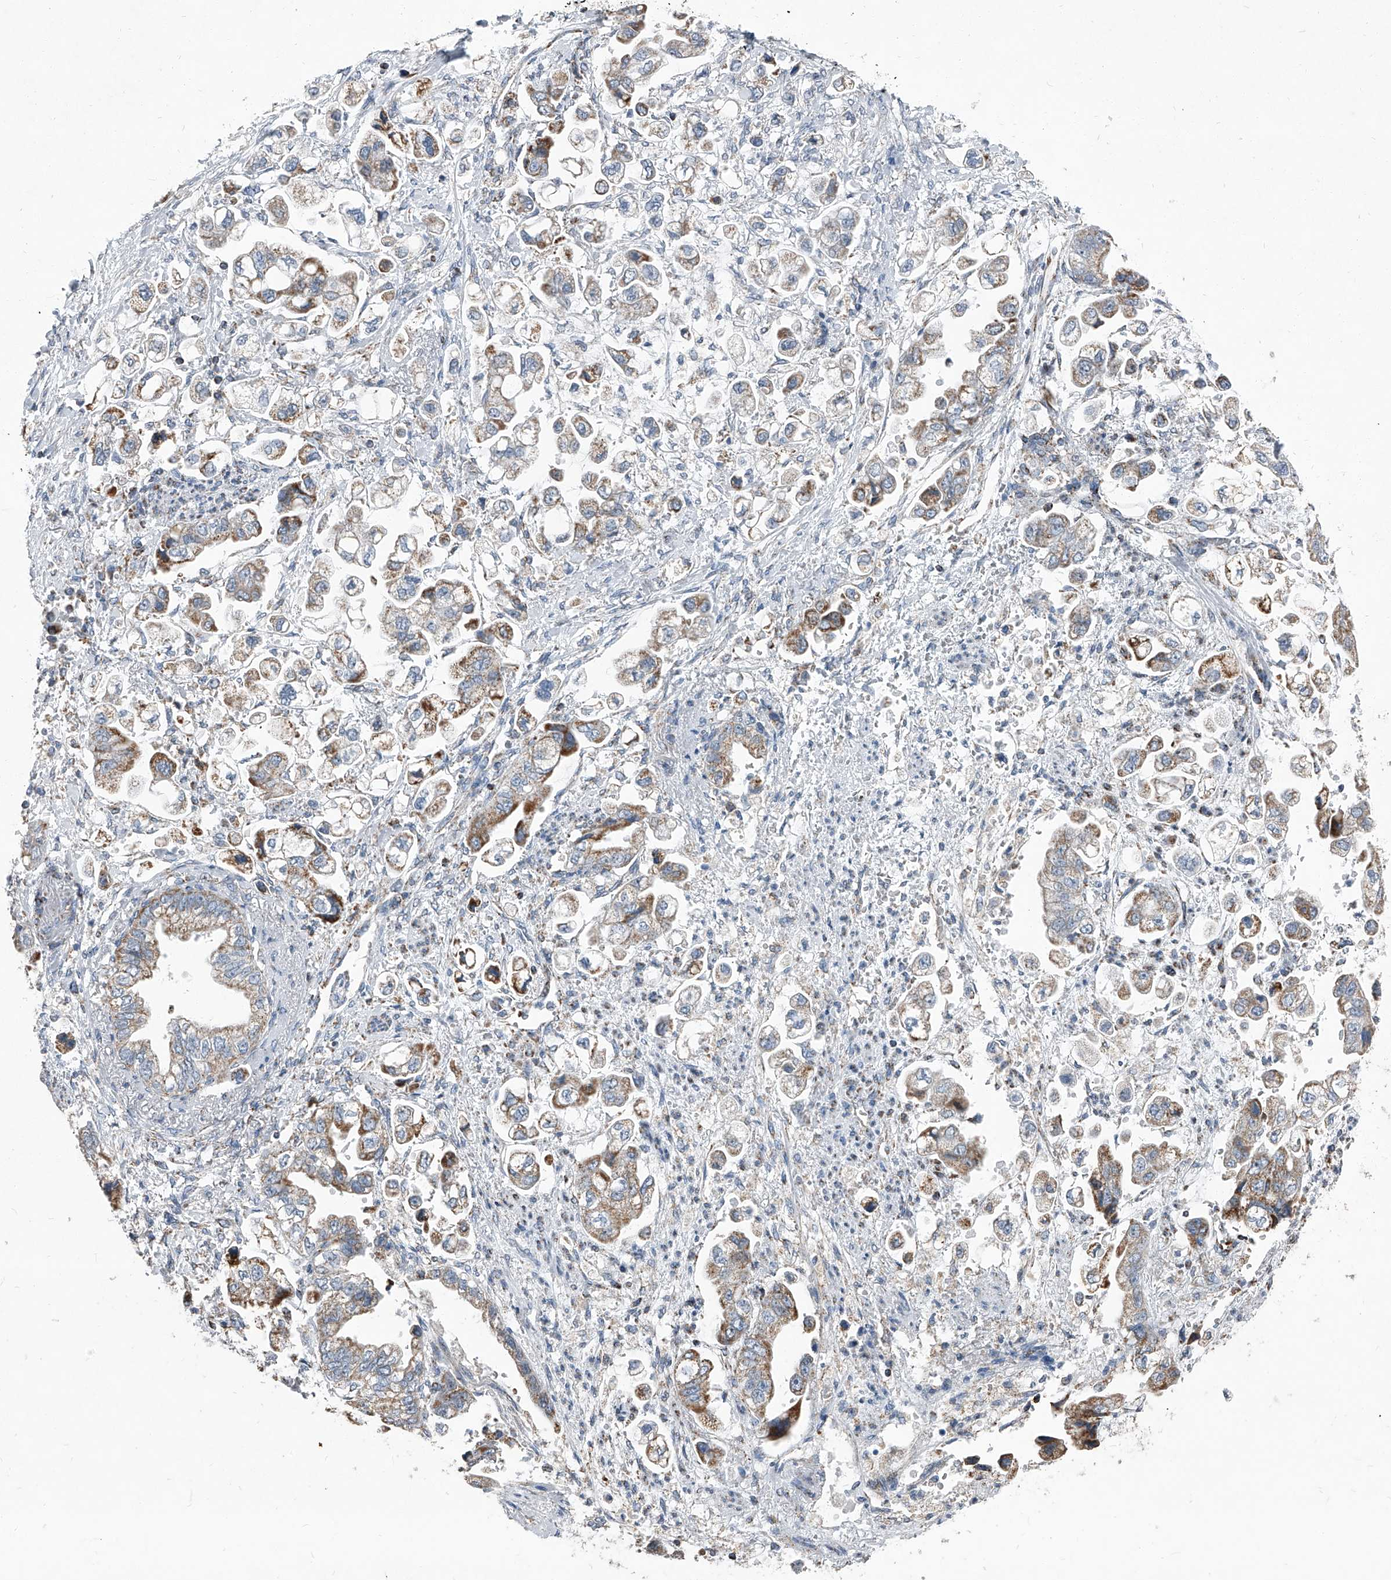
{"staining": {"intensity": "moderate", "quantity": ">75%", "location": "cytoplasmic/membranous"}, "tissue": "stomach cancer", "cell_type": "Tumor cells", "image_type": "cancer", "snomed": [{"axis": "morphology", "description": "Adenocarcinoma, NOS"}, {"axis": "topography", "description": "Stomach"}], "caption": "High-magnification brightfield microscopy of adenocarcinoma (stomach) stained with DAB (brown) and counterstained with hematoxylin (blue). tumor cells exhibit moderate cytoplasmic/membranous staining is present in about>75% of cells.", "gene": "CHRNA7", "patient": {"sex": "male", "age": 62}}